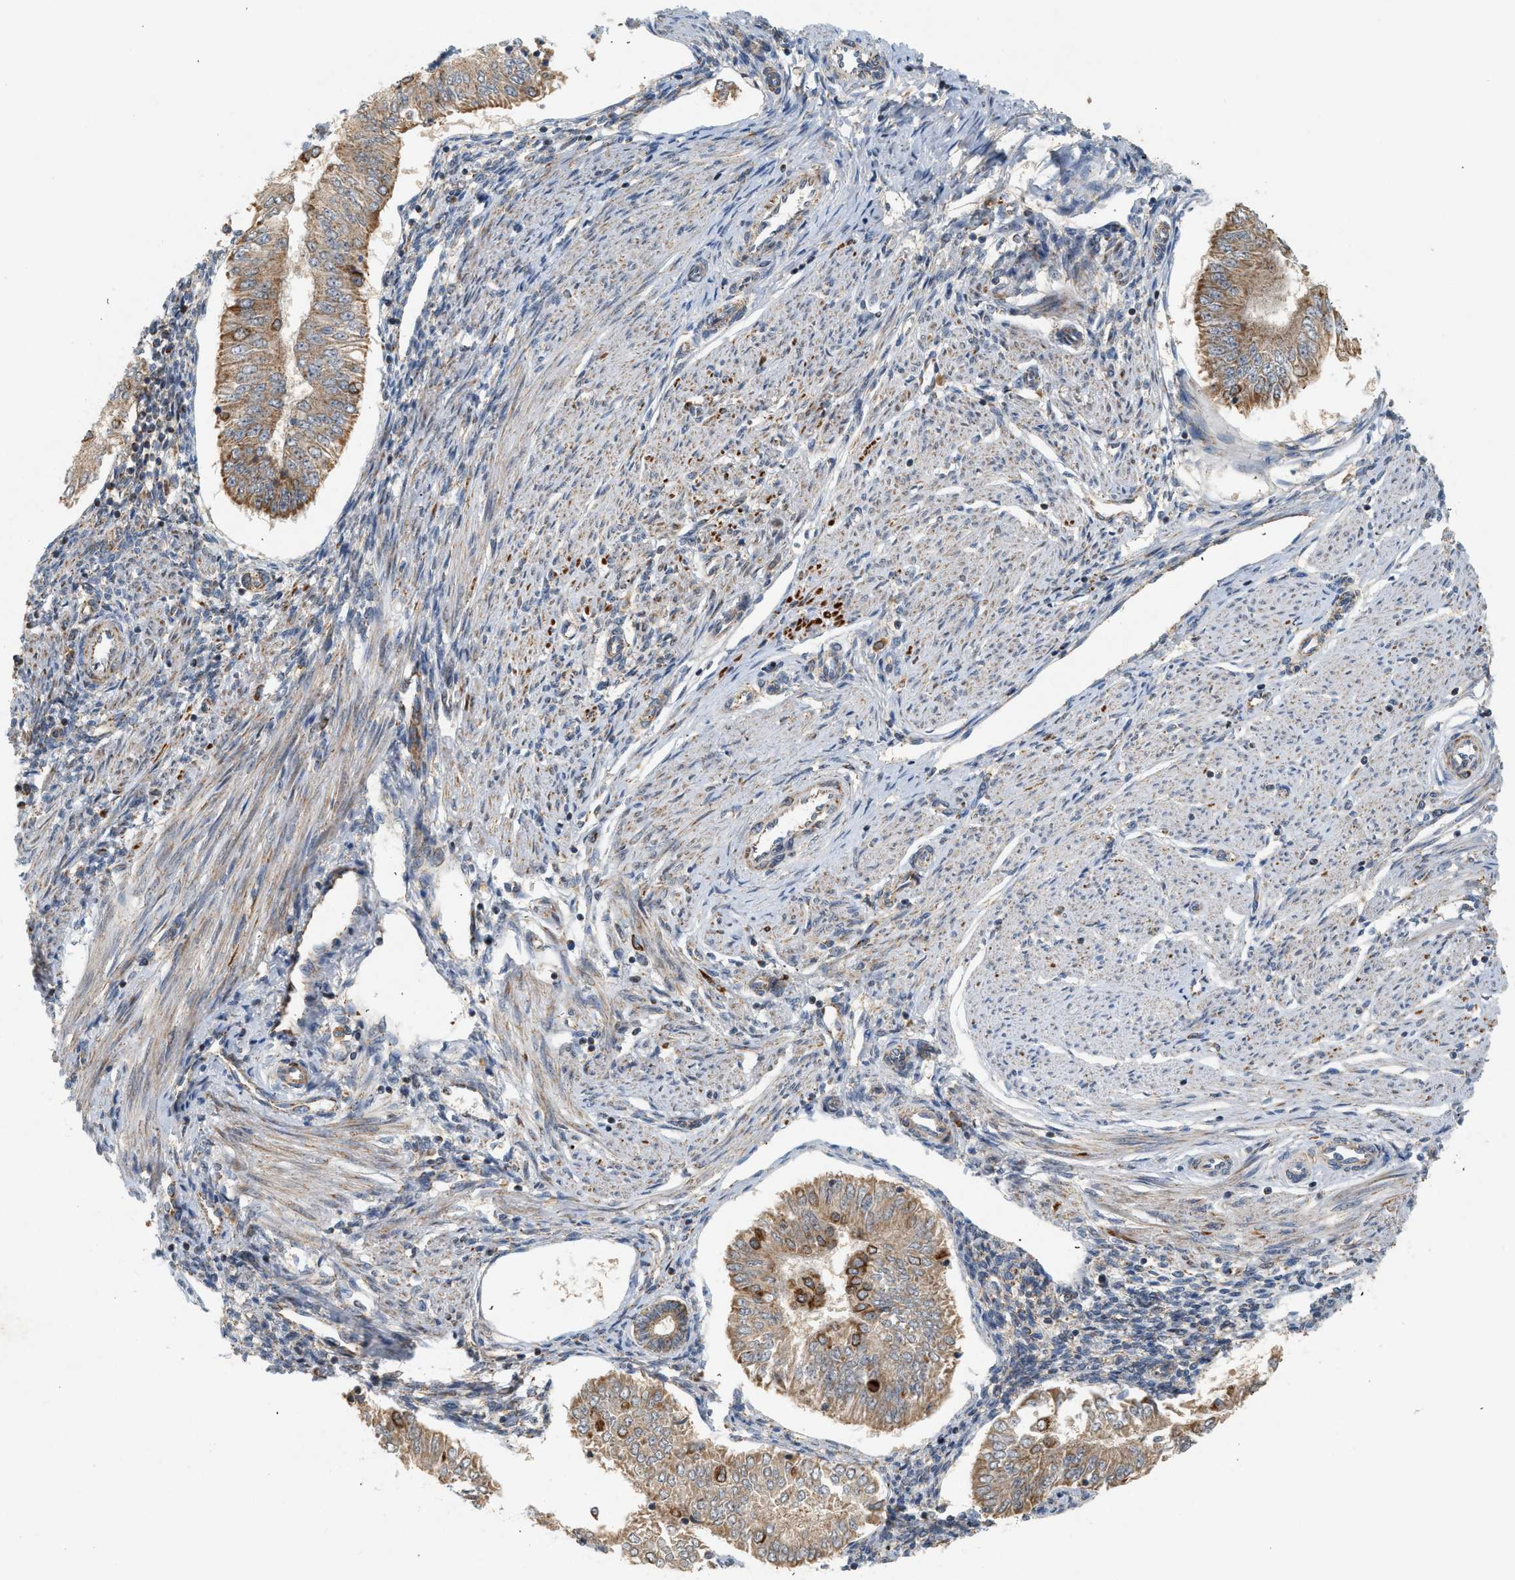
{"staining": {"intensity": "moderate", "quantity": ">75%", "location": "cytoplasmic/membranous"}, "tissue": "endometrial cancer", "cell_type": "Tumor cells", "image_type": "cancer", "snomed": [{"axis": "morphology", "description": "Adenocarcinoma, NOS"}, {"axis": "topography", "description": "Endometrium"}], "caption": "Protein staining of endometrial adenocarcinoma tissue shows moderate cytoplasmic/membranous staining in about >75% of tumor cells. (IHC, brightfield microscopy, high magnification).", "gene": "MCU", "patient": {"sex": "female", "age": 53}}